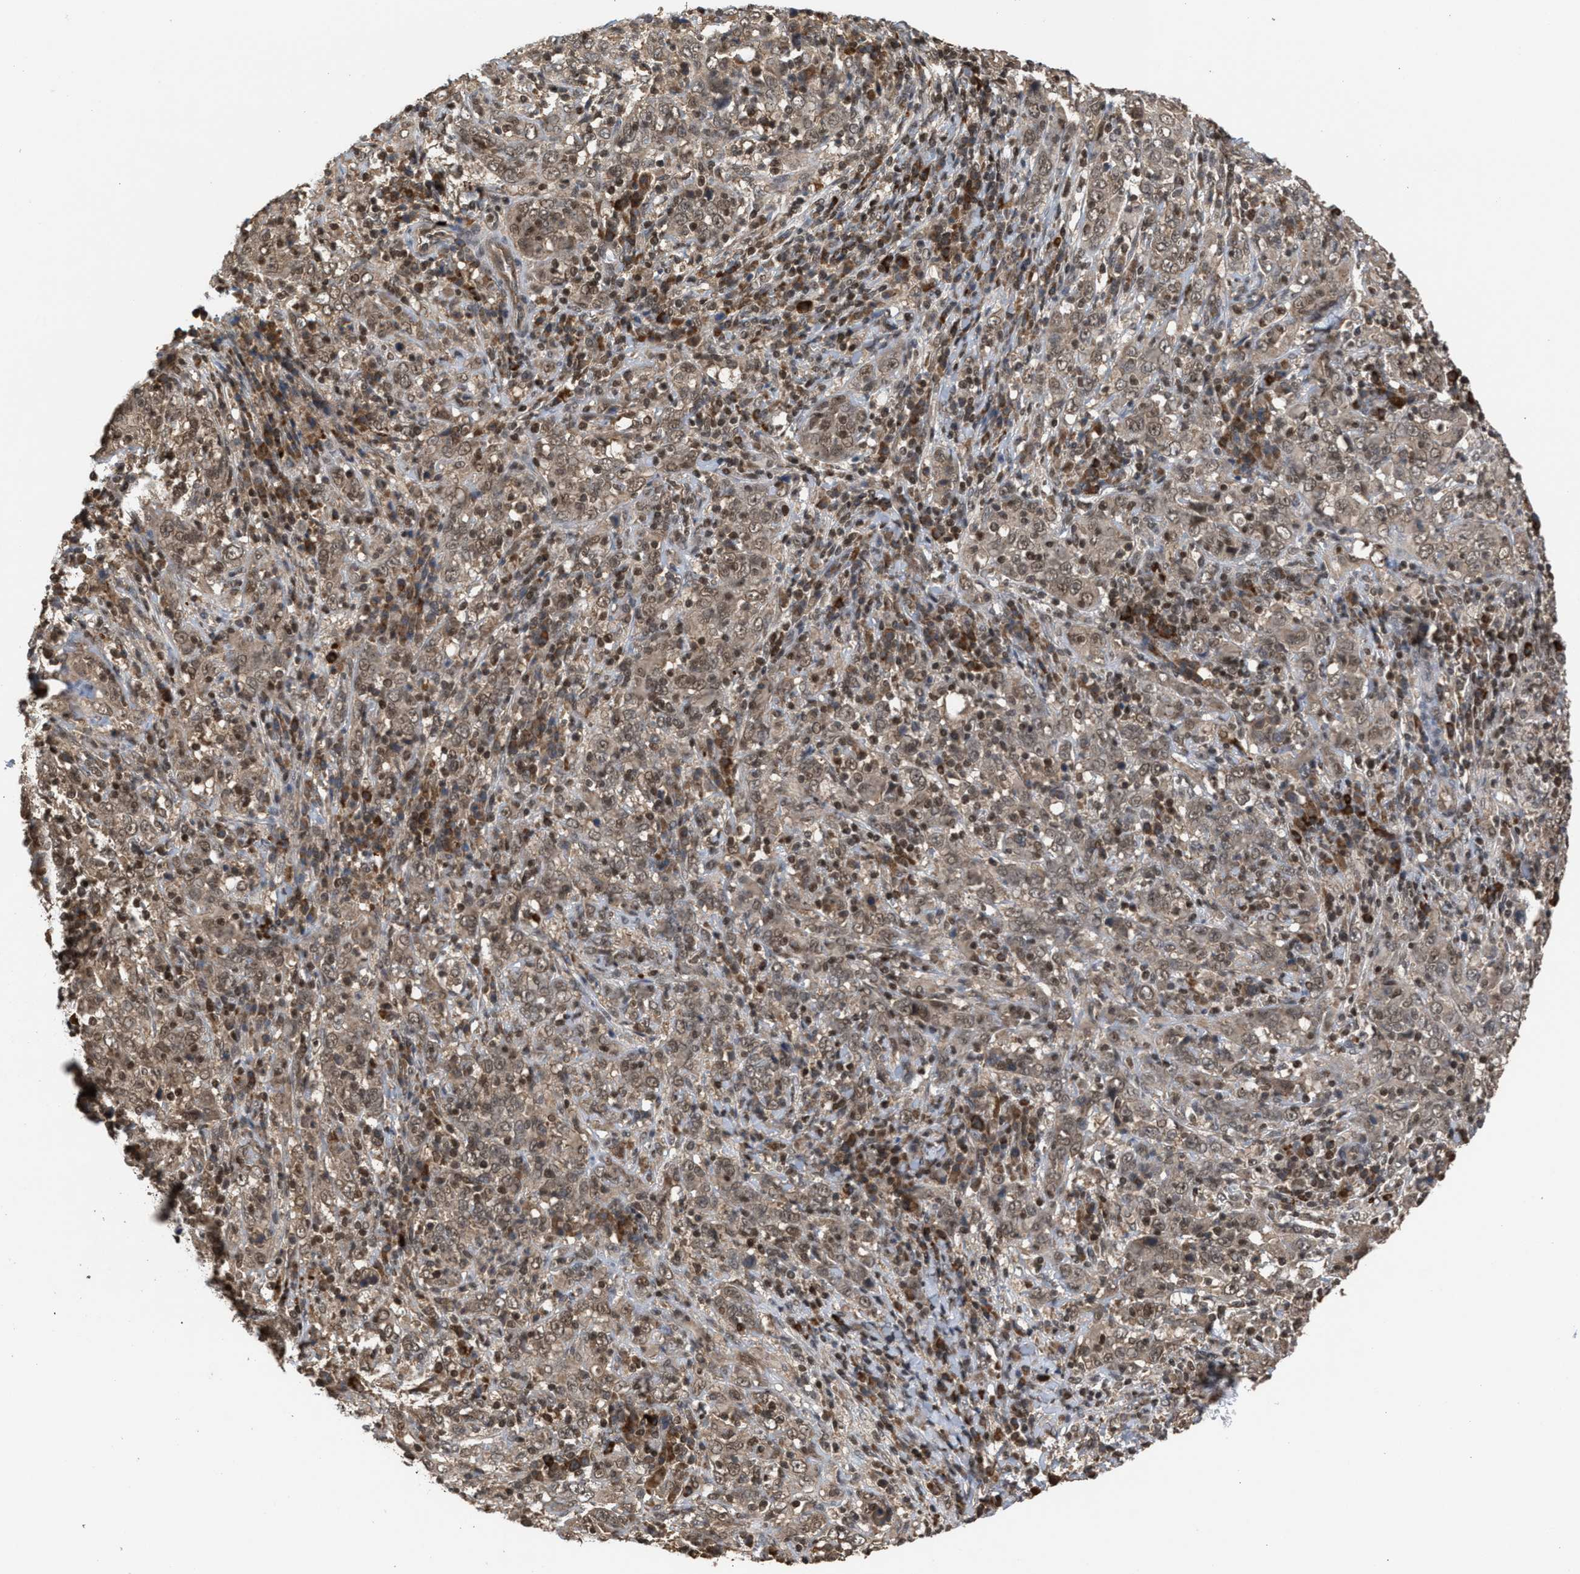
{"staining": {"intensity": "weak", "quantity": ">75%", "location": "cytoplasmic/membranous,nuclear"}, "tissue": "cervical cancer", "cell_type": "Tumor cells", "image_type": "cancer", "snomed": [{"axis": "morphology", "description": "Squamous cell carcinoma, NOS"}, {"axis": "topography", "description": "Cervix"}], "caption": "An immunohistochemistry photomicrograph of neoplastic tissue is shown. Protein staining in brown shows weak cytoplasmic/membranous and nuclear positivity in squamous cell carcinoma (cervical) within tumor cells.", "gene": "C9orf78", "patient": {"sex": "female", "age": 46}}